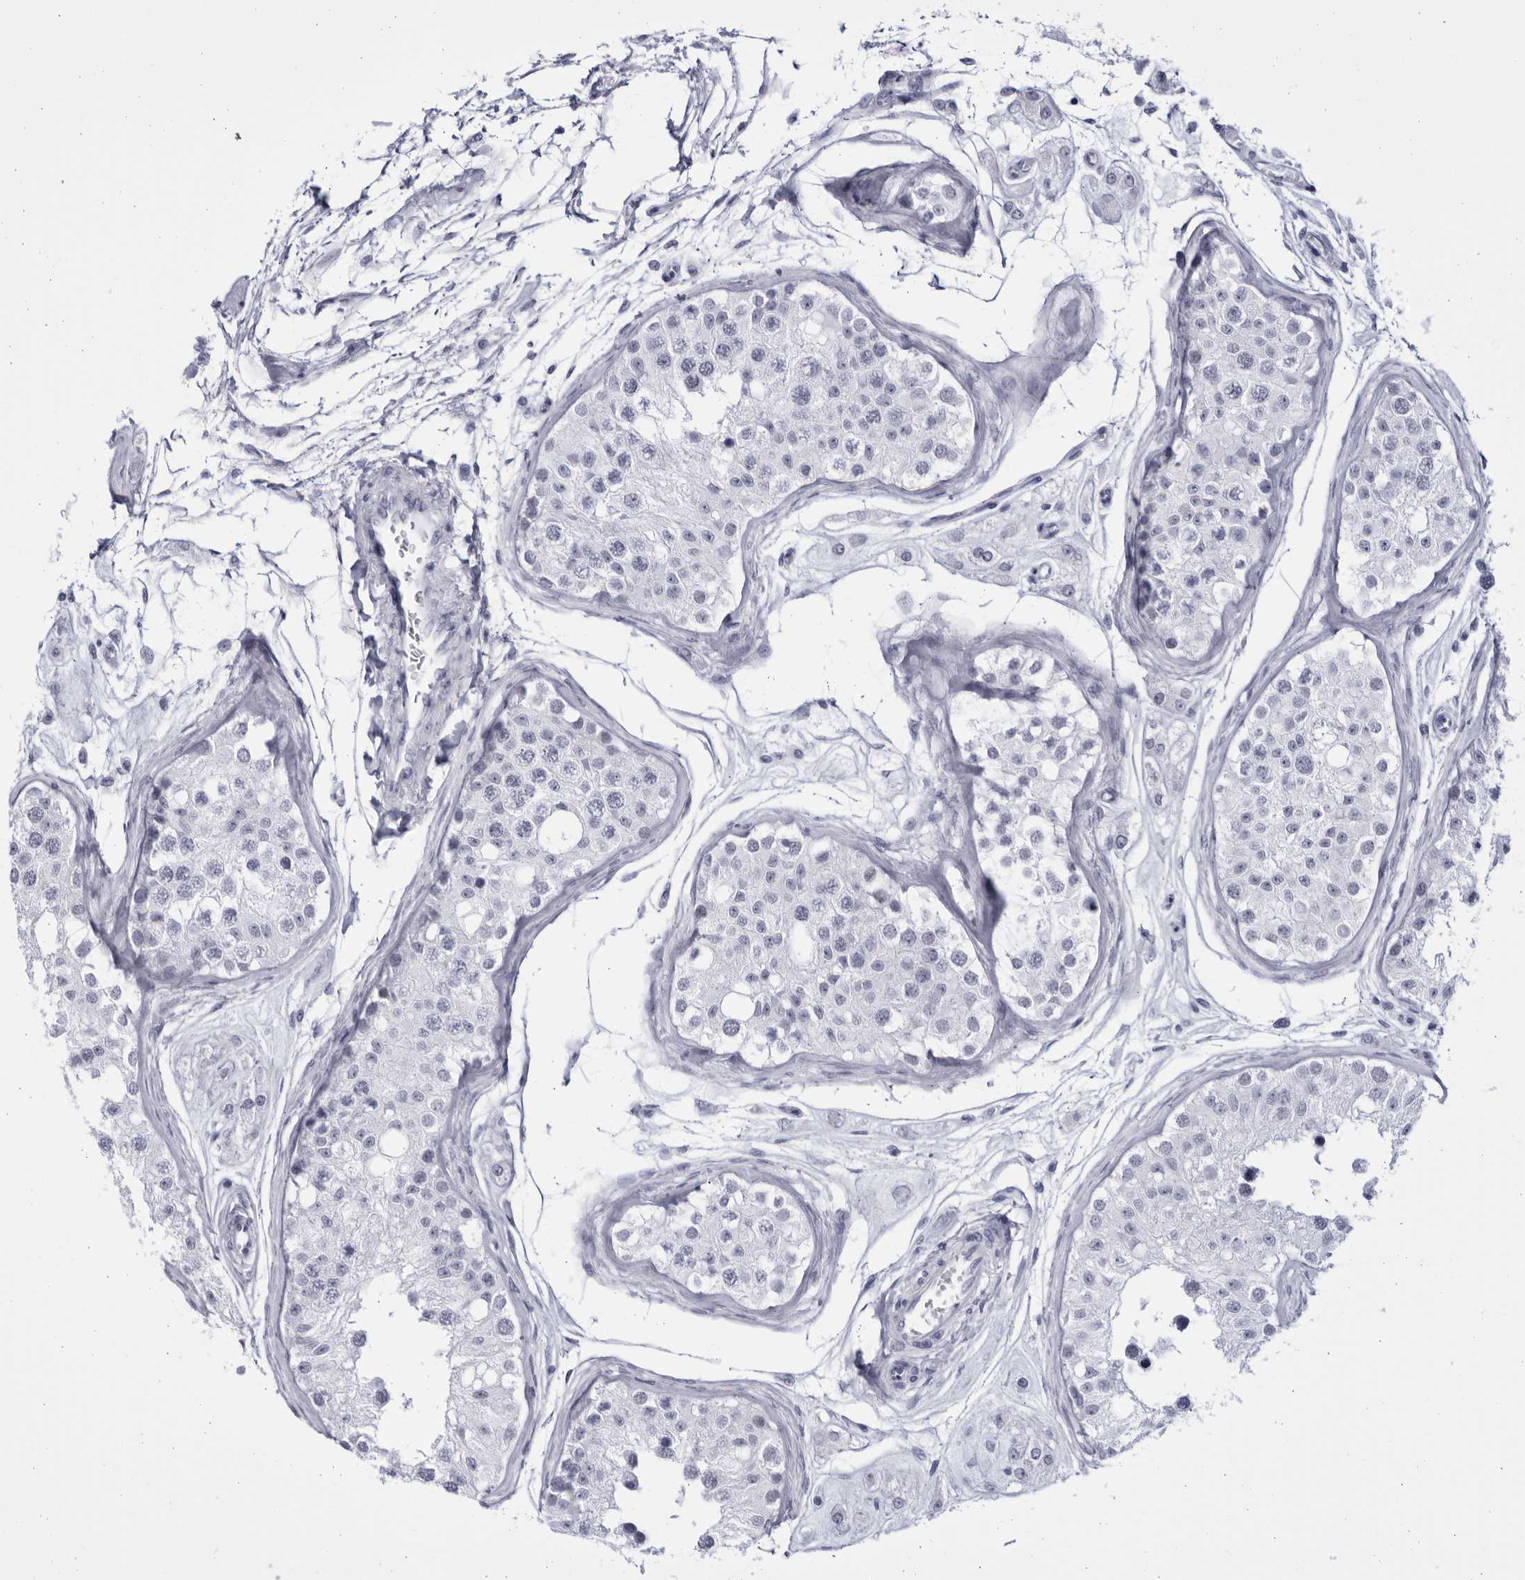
{"staining": {"intensity": "weak", "quantity": "25%-75%", "location": "nuclear"}, "tissue": "testis", "cell_type": "Cells in seminiferous ducts", "image_type": "normal", "snomed": [{"axis": "morphology", "description": "Normal tissue, NOS"}, {"axis": "morphology", "description": "Adenocarcinoma, metastatic, NOS"}, {"axis": "topography", "description": "Testis"}], "caption": "Approximately 25%-75% of cells in seminiferous ducts in normal testis display weak nuclear protein staining as visualized by brown immunohistochemical staining.", "gene": "CCDC181", "patient": {"sex": "male", "age": 26}}